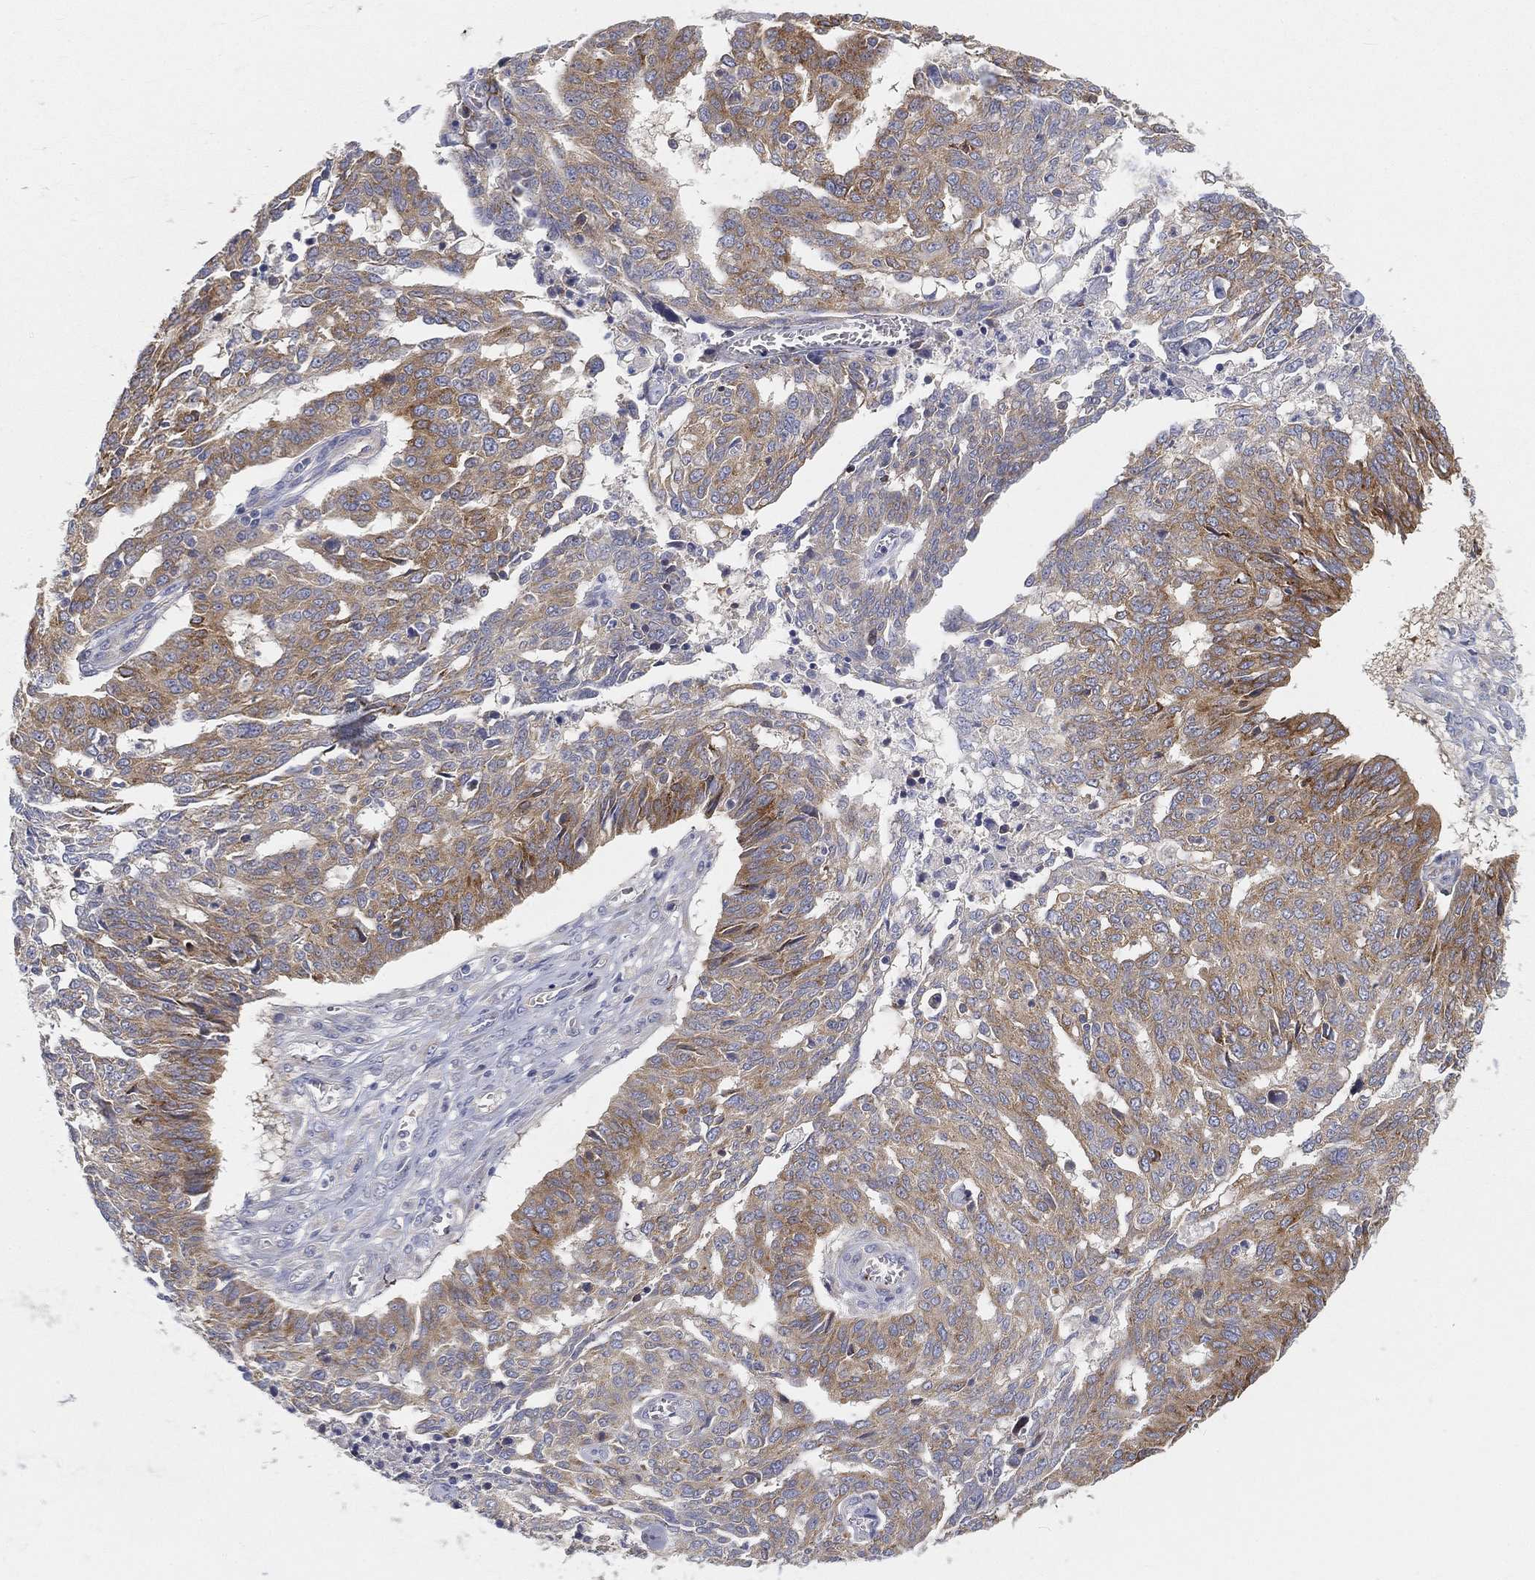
{"staining": {"intensity": "strong", "quantity": "25%-75%", "location": "cytoplasmic/membranous"}, "tissue": "ovarian cancer", "cell_type": "Tumor cells", "image_type": "cancer", "snomed": [{"axis": "morphology", "description": "Cystadenocarcinoma, serous, NOS"}, {"axis": "topography", "description": "Ovary"}], "caption": "Immunohistochemical staining of ovarian cancer (serous cystadenocarcinoma) displays high levels of strong cytoplasmic/membranous protein expression in approximately 25%-75% of tumor cells.", "gene": "TMEM25", "patient": {"sex": "female", "age": 67}}